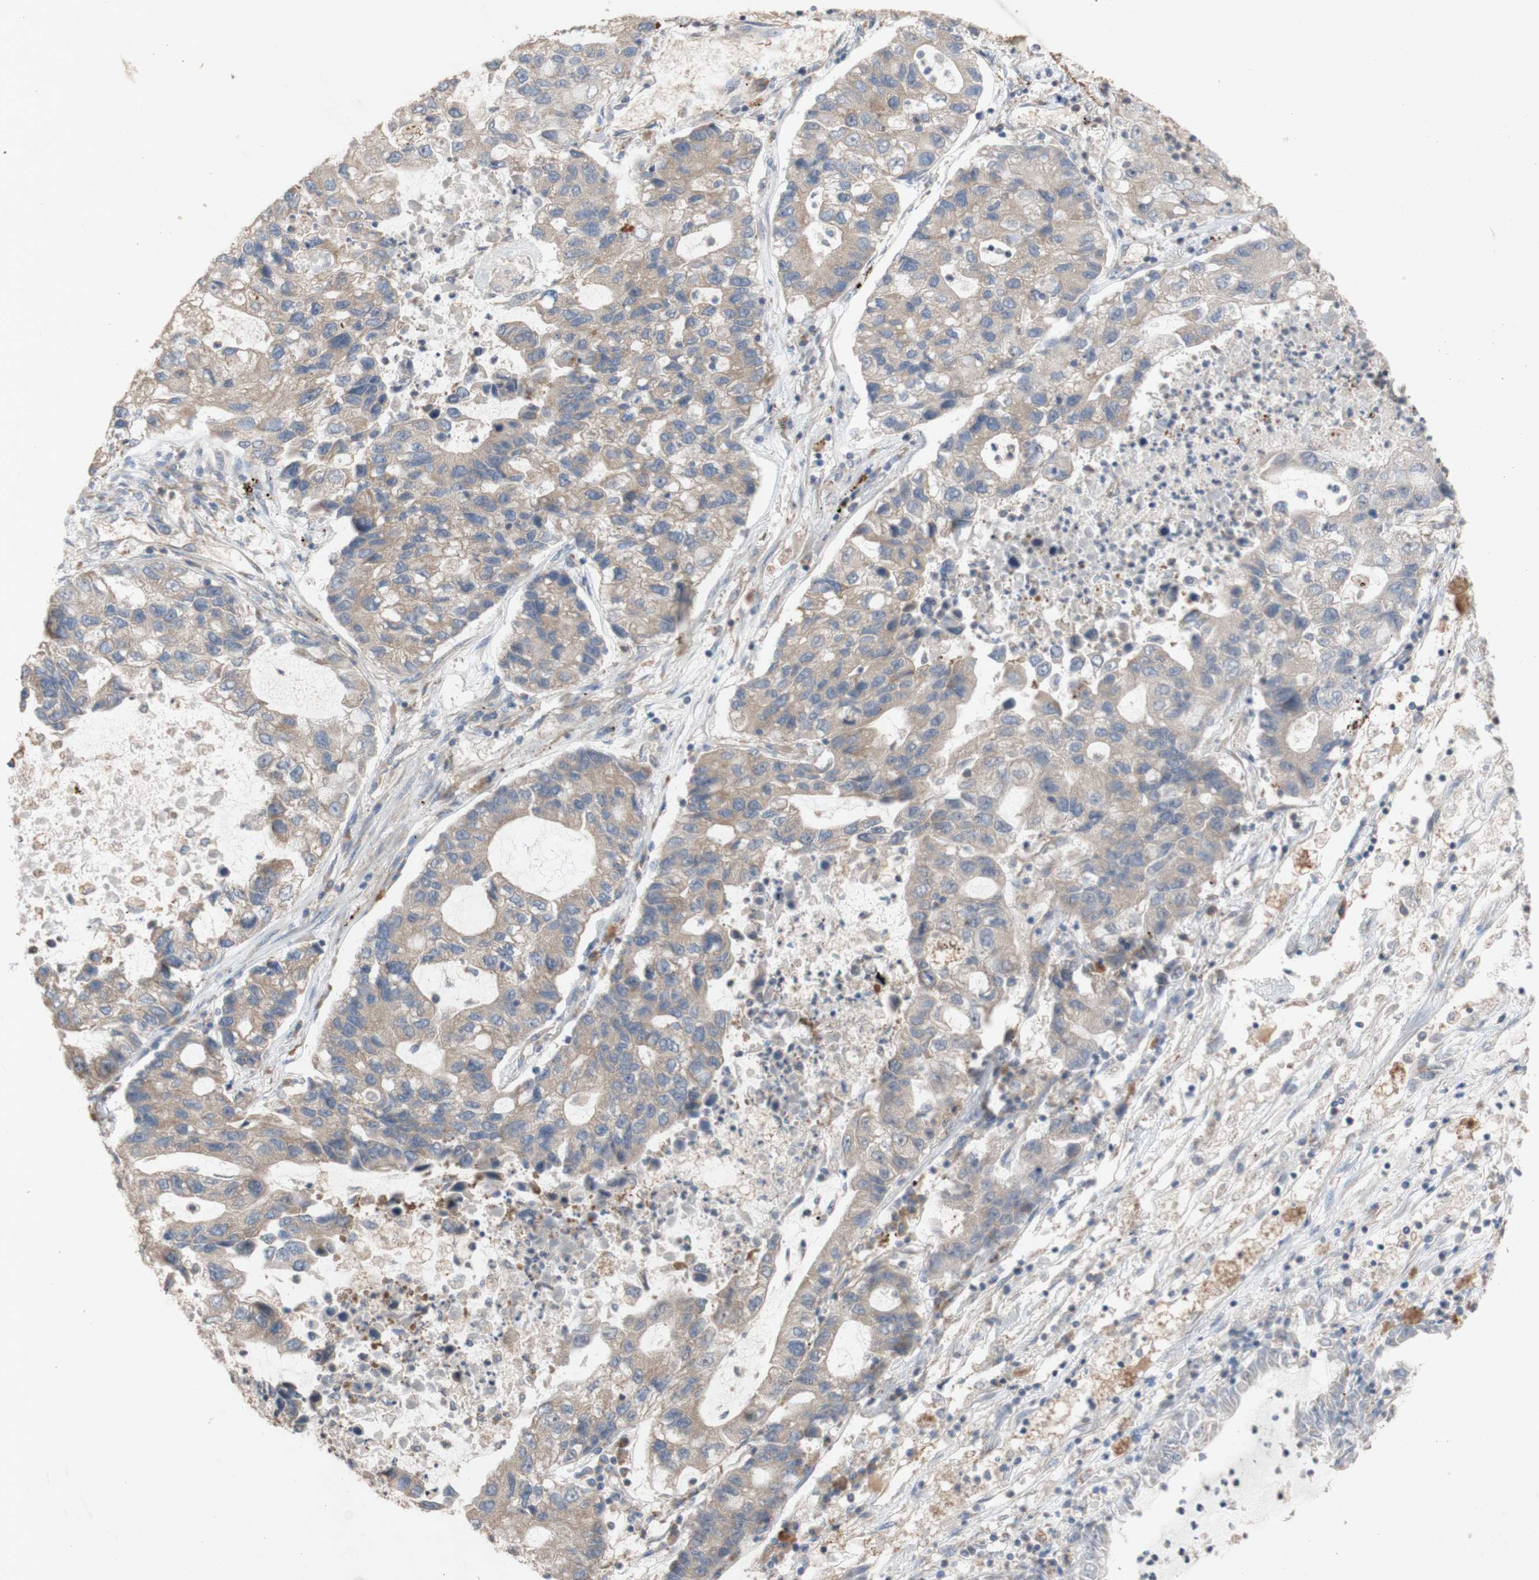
{"staining": {"intensity": "weak", "quantity": "<25%", "location": "cytoplasmic/membranous"}, "tissue": "lung cancer", "cell_type": "Tumor cells", "image_type": "cancer", "snomed": [{"axis": "morphology", "description": "Adenocarcinoma, NOS"}, {"axis": "topography", "description": "Lung"}], "caption": "DAB (3,3'-diaminobenzidine) immunohistochemical staining of human lung cancer (adenocarcinoma) demonstrates no significant positivity in tumor cells.", "gene": "EIF2S3", "patient": {"sex": "female", "age": 51}}